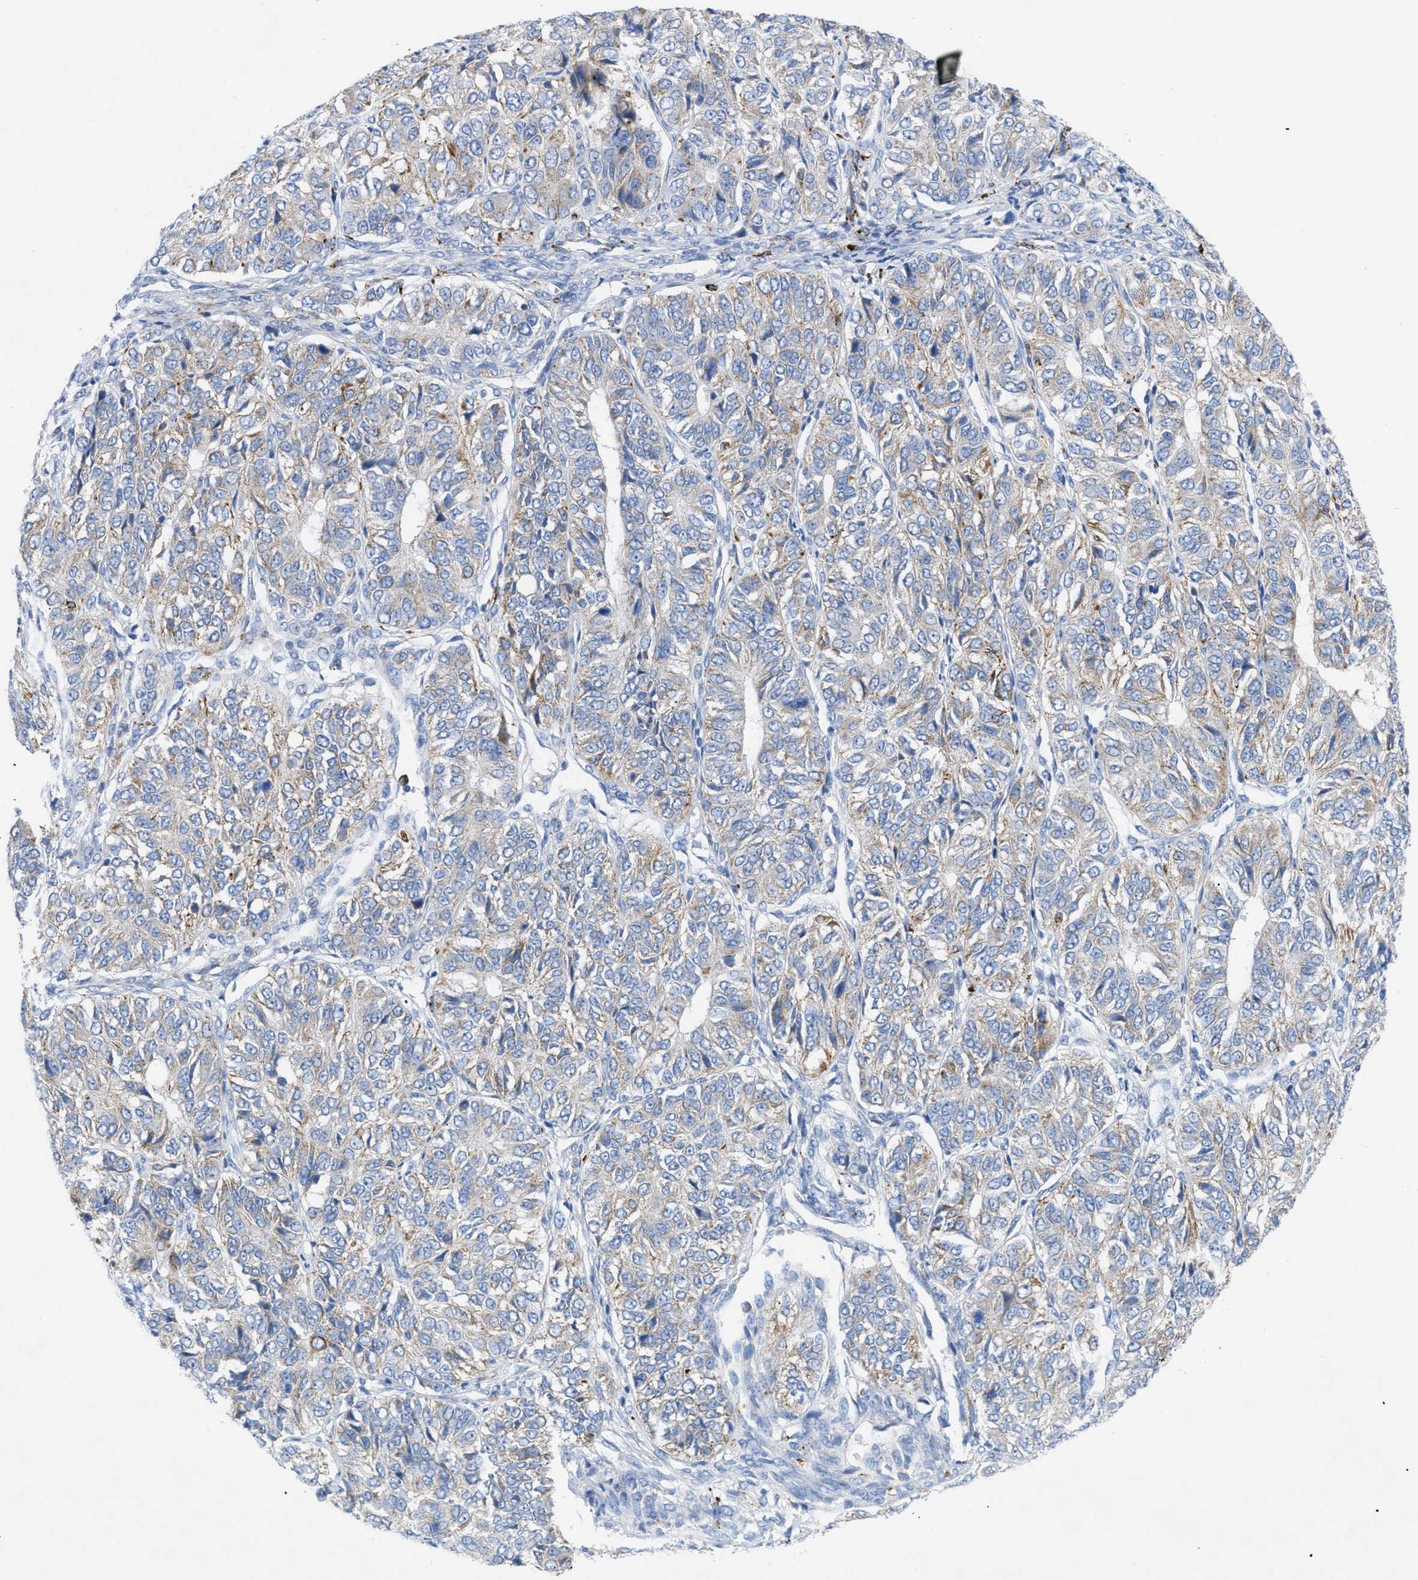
{"staining": {"intensity": "weak", "quantity": "25%-75%", "location": "cytoplasmic/membranous"}, "tissue": "ovarian cancer", "cell_type": "Tumor cells", "image_type": "cancer", "snomed": [{"axis": "morphology", "description": "Carcinoma, endometroid"}, {"axis": "topography", "description": "Ovary"}], "caption": "Immunohistochemistry of human ovarian cancer (endometroid carcinoma) shows low levels of weak cytoplasmic/membranous expression in approximately 25%-75% of tumor cells.", "gene": "DRAM2", "patient": {"sex": "female", "age": 51}}